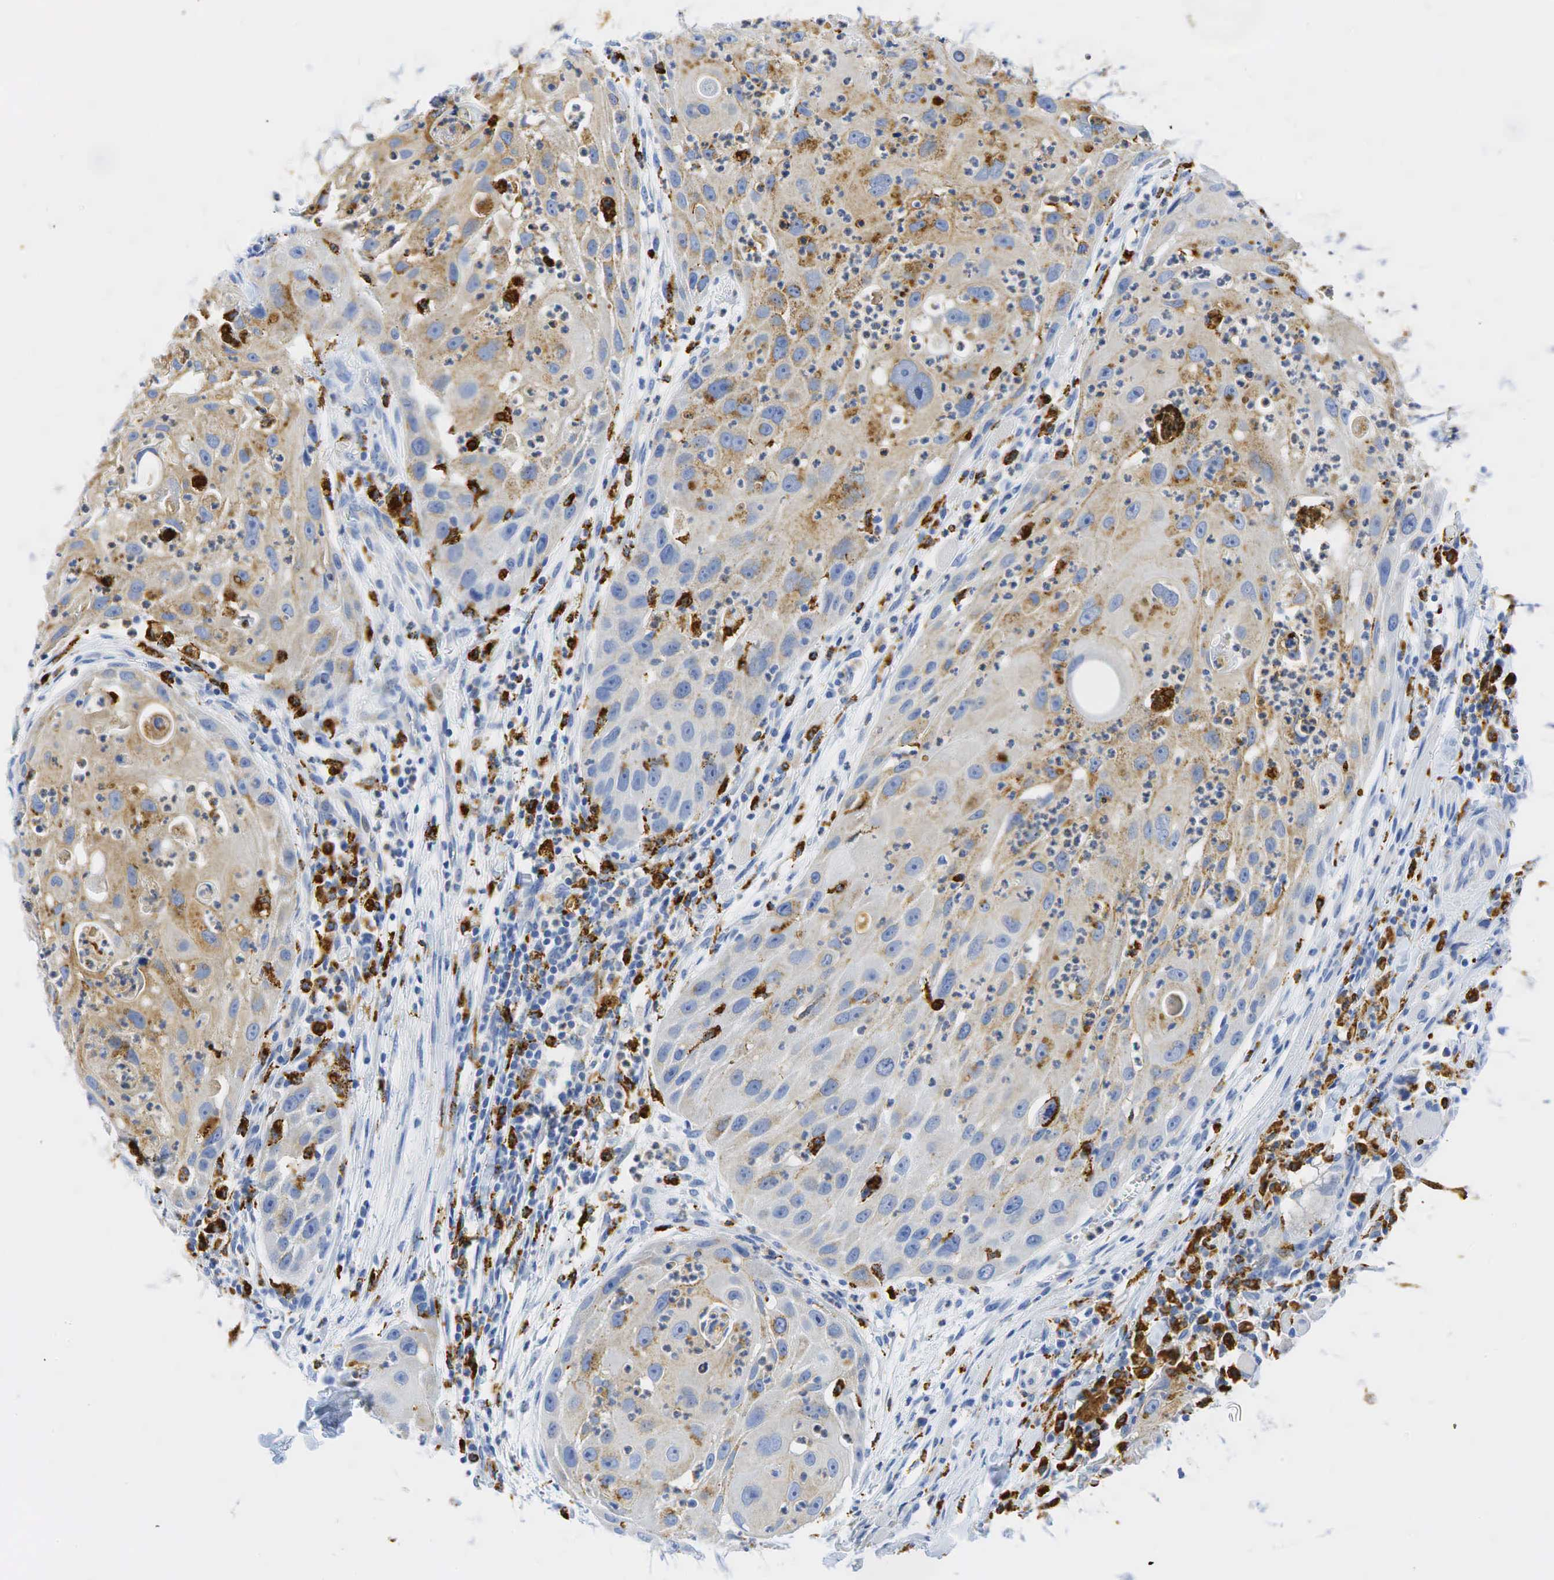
{"staining": {"intensity": "weak", "quantity": "25%-75%", "location": "cytoplasmic/membranous"}, "tissue": "head and neck cancer", "cell_type": "Tumor cells", "image_type": "cancer", "snomed": [{"axis": "morphology", "description": "Squamous cell carcinoma, NOS"}, {"axis": "topography", "description": "Head-Neck"}], "caption": "The photomicrograph demonstrates a brown stain indicating the presence of a protein in the cytoplasmic/membranous of tumor cells in head and neck cancer.", "gene": "CD68", "patient": {"sex": "male", "age": 64}}